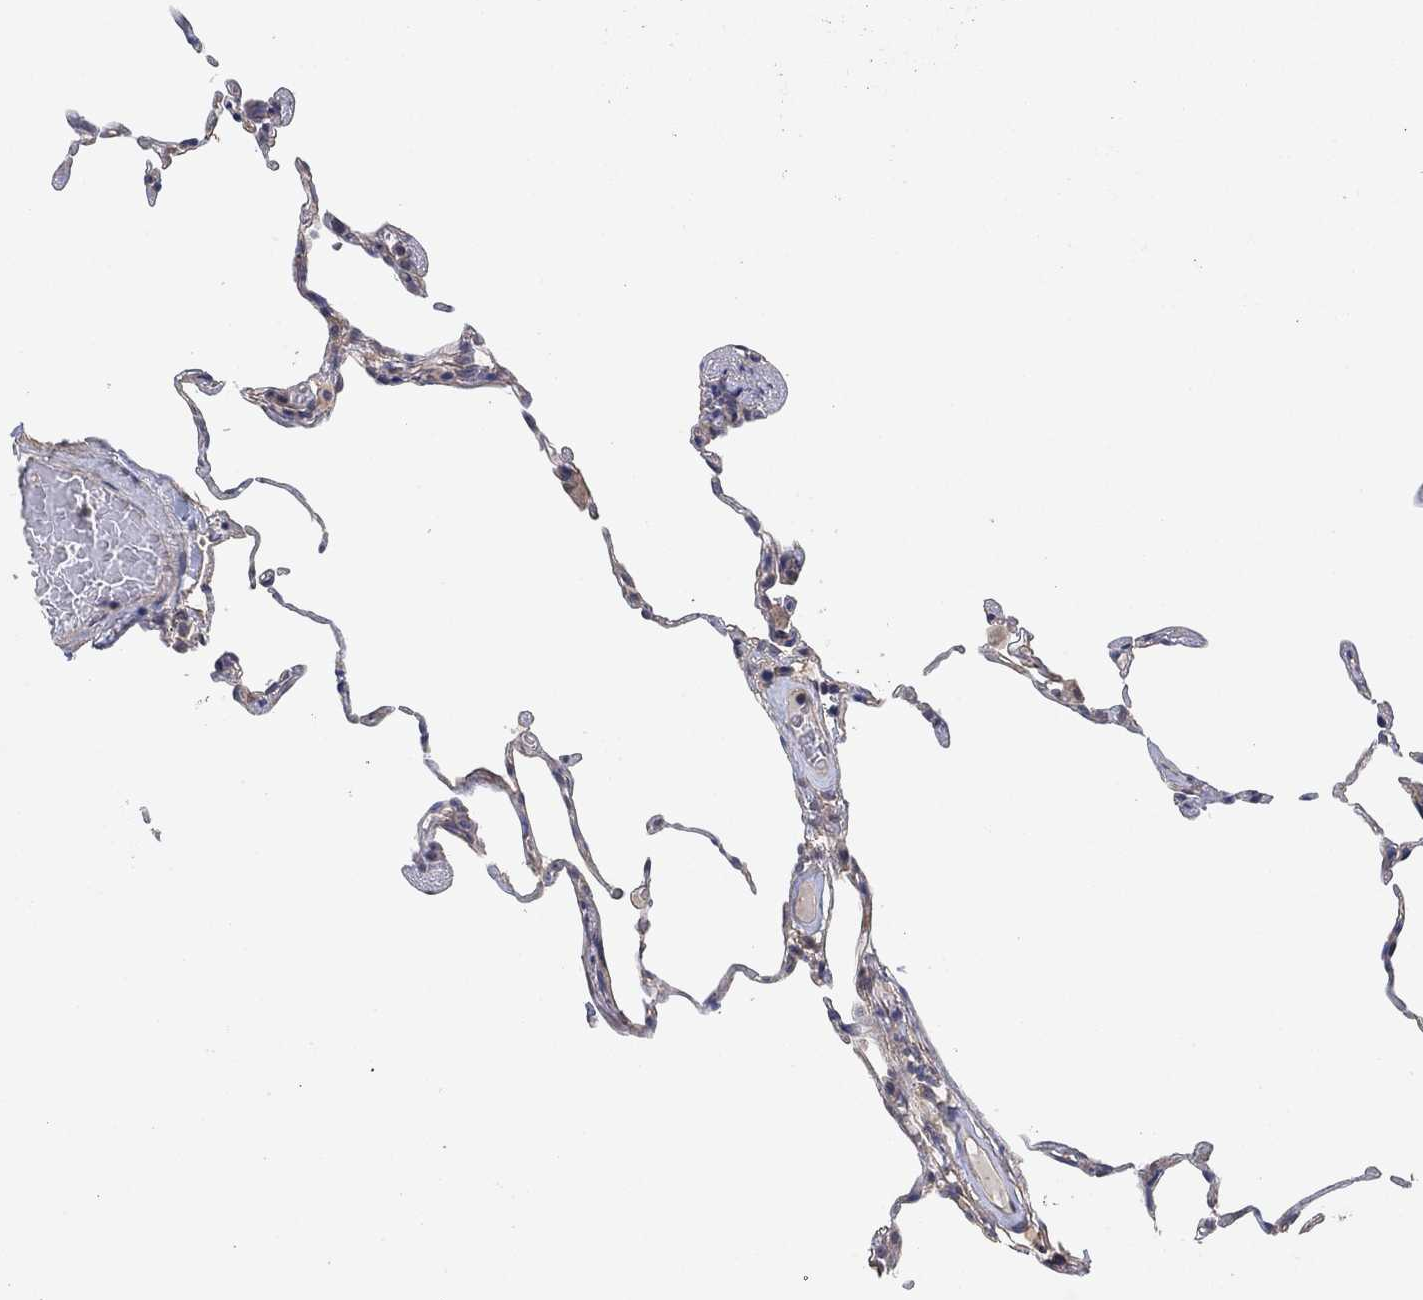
{"staining": {"intensity": "negative", "quantity": "none", "location": "none"}, "tissue": "lung", "cell_type": "Alveolar cells", "image_type": "normal", "snomed": [{"axis": "morphology", "description": "Normal tissue, NOS"}, {"axis": "topography", "description": "Lung"}], "caption": "Immunohistochemistry histopathology image of normal lung stained for a protein (brown), which reveals no positivity in alveolar cells.", "gene": "MCUR1", "patient": {"sex": "female", "age": 57}}